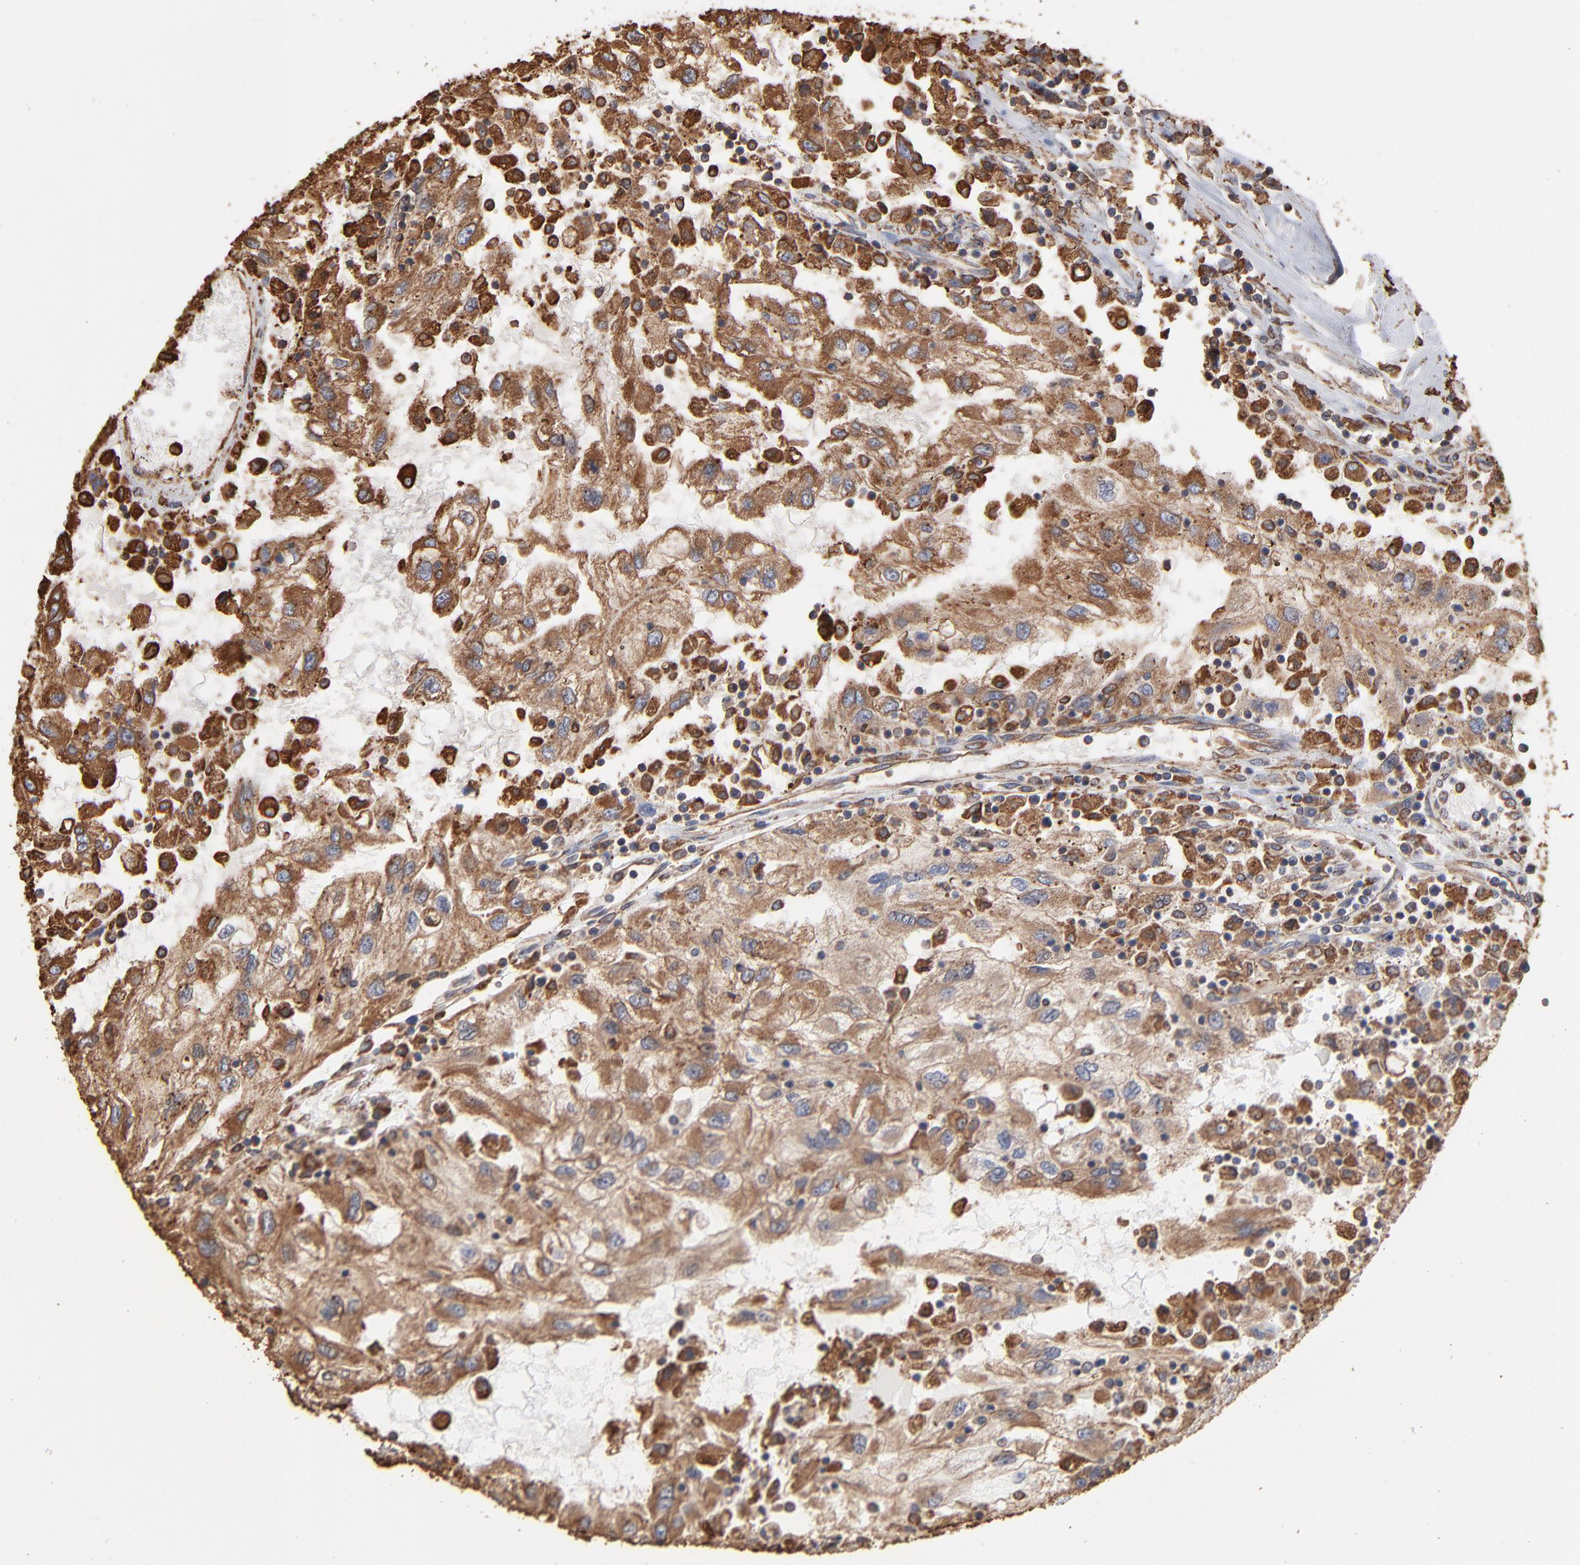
{"staining": {"intensity": "moderate", "quantity": ">75%", "location": "cytoplasmic/membranous"}, "tissue": "renal cancer", "cell_type": "Tumor cells", "image_type": "cancer", "snomed": [{"axis": "morphology", "description": "Normal tissue, NOS"}, {"axis": "morphology", "description": "Adenocarcinoma, NOS"}, {"axis": "topography", "description": "Kidney"}], "caption": "This is a histology image of immunohistochemistry (IHC) staining of renal cancer, which shows moderate expression in the cytoplasmic/membranous of tumor cells.", "gene": "PDIA3", "patient": {"sex": "male", "age": 71}}